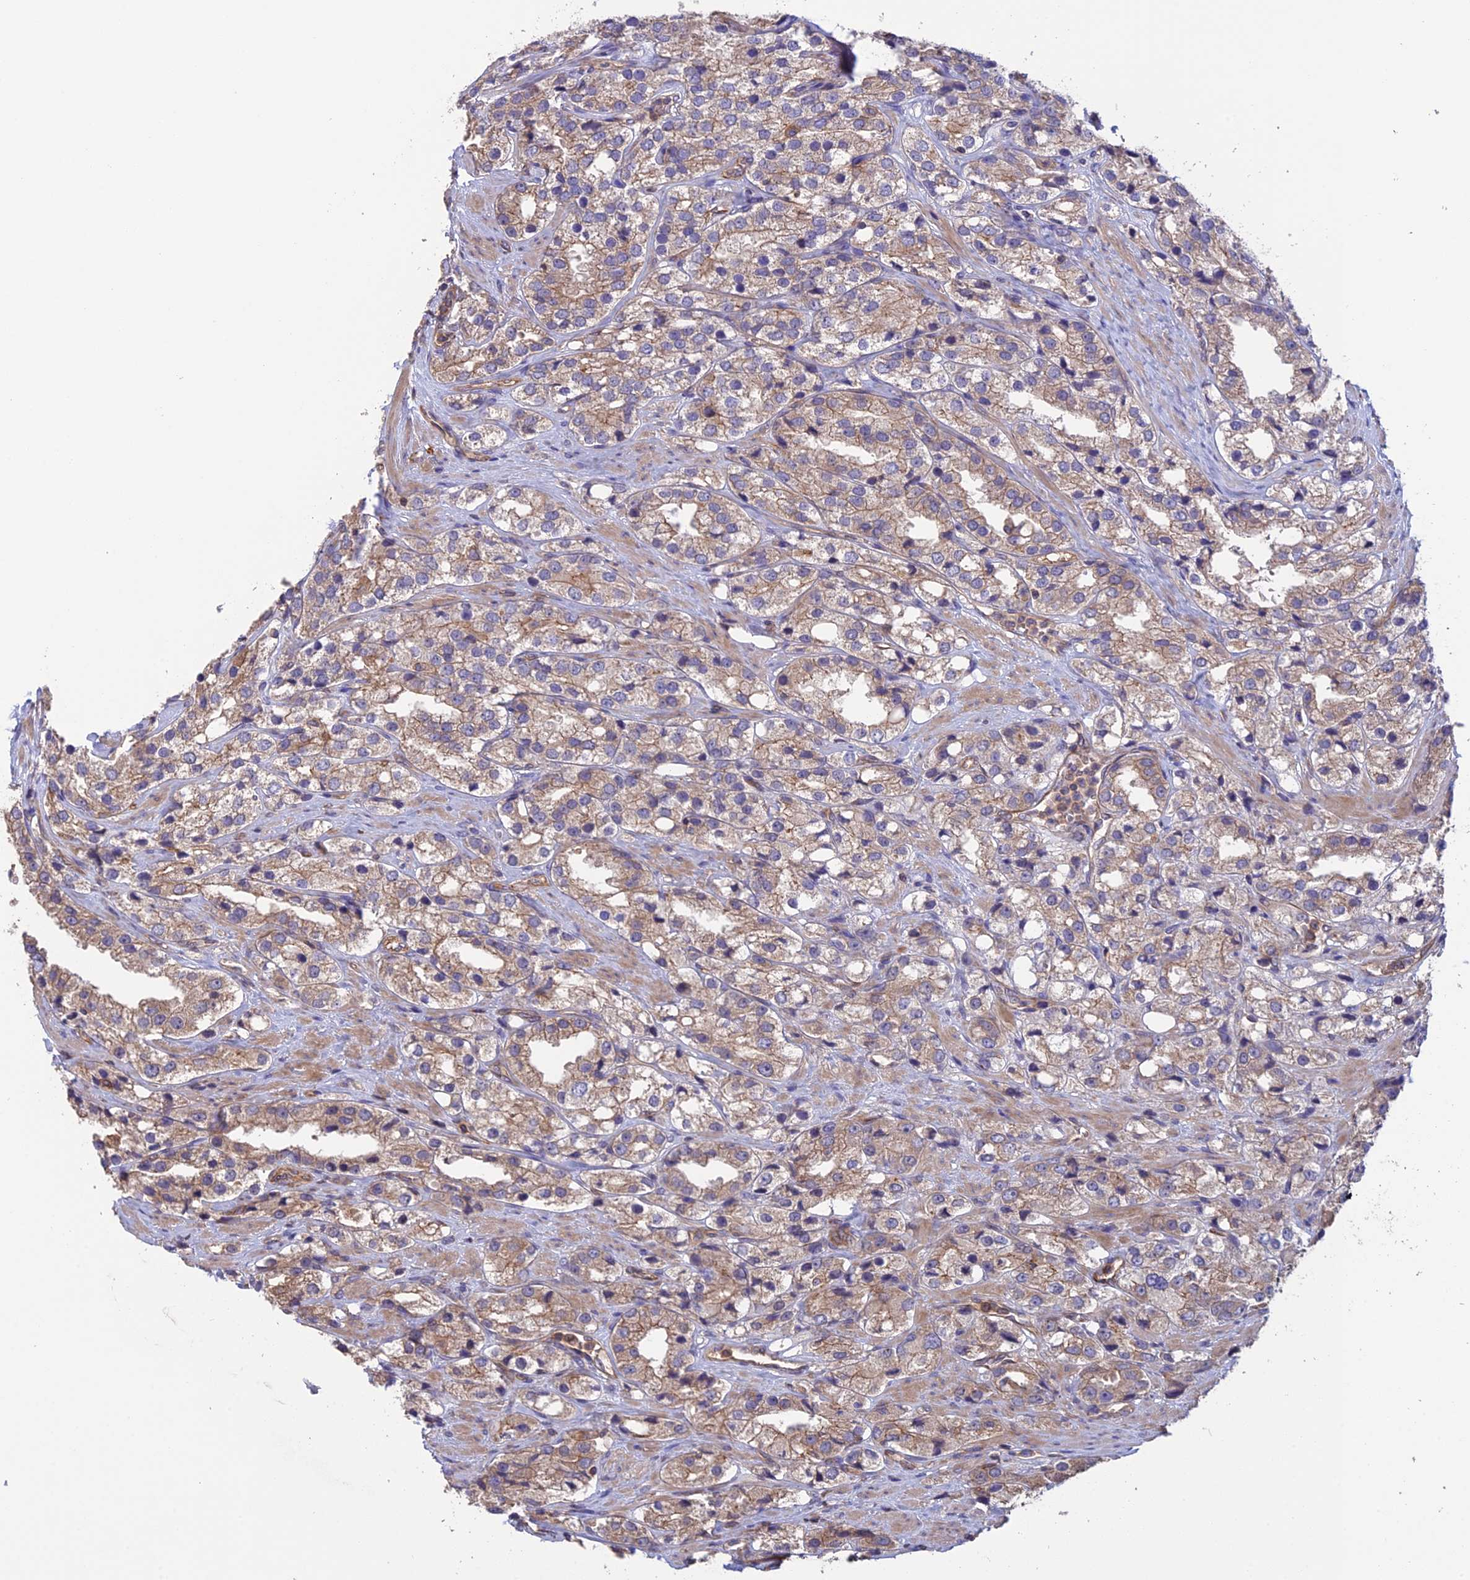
{"staining": {"intensity": "weak", "quantity": ">75%", "location": "cytoplasmic/membranous"}, "tissue": "prostate cancer", "cell_type": "Tumor cells", "image_type": "cancer", "snomed": [{"axis": "morphology", "description": "Adenocarcinoma, NOS"}, {"axis": "topography", "description": "Prostate"}], "caption": "Prostate cancer (adenocarcinoma) was stained to show a protein in brown. There is low levels of weak cytoplasmic/membranous expression in approximately >75% of tumor cells. (Stains: DAB in brown, nuclei in blue, Microscopy: brightfield microscopy at high magnification).", "gene": "GAS8", "patient": {"sex": "male", "age": 79}}